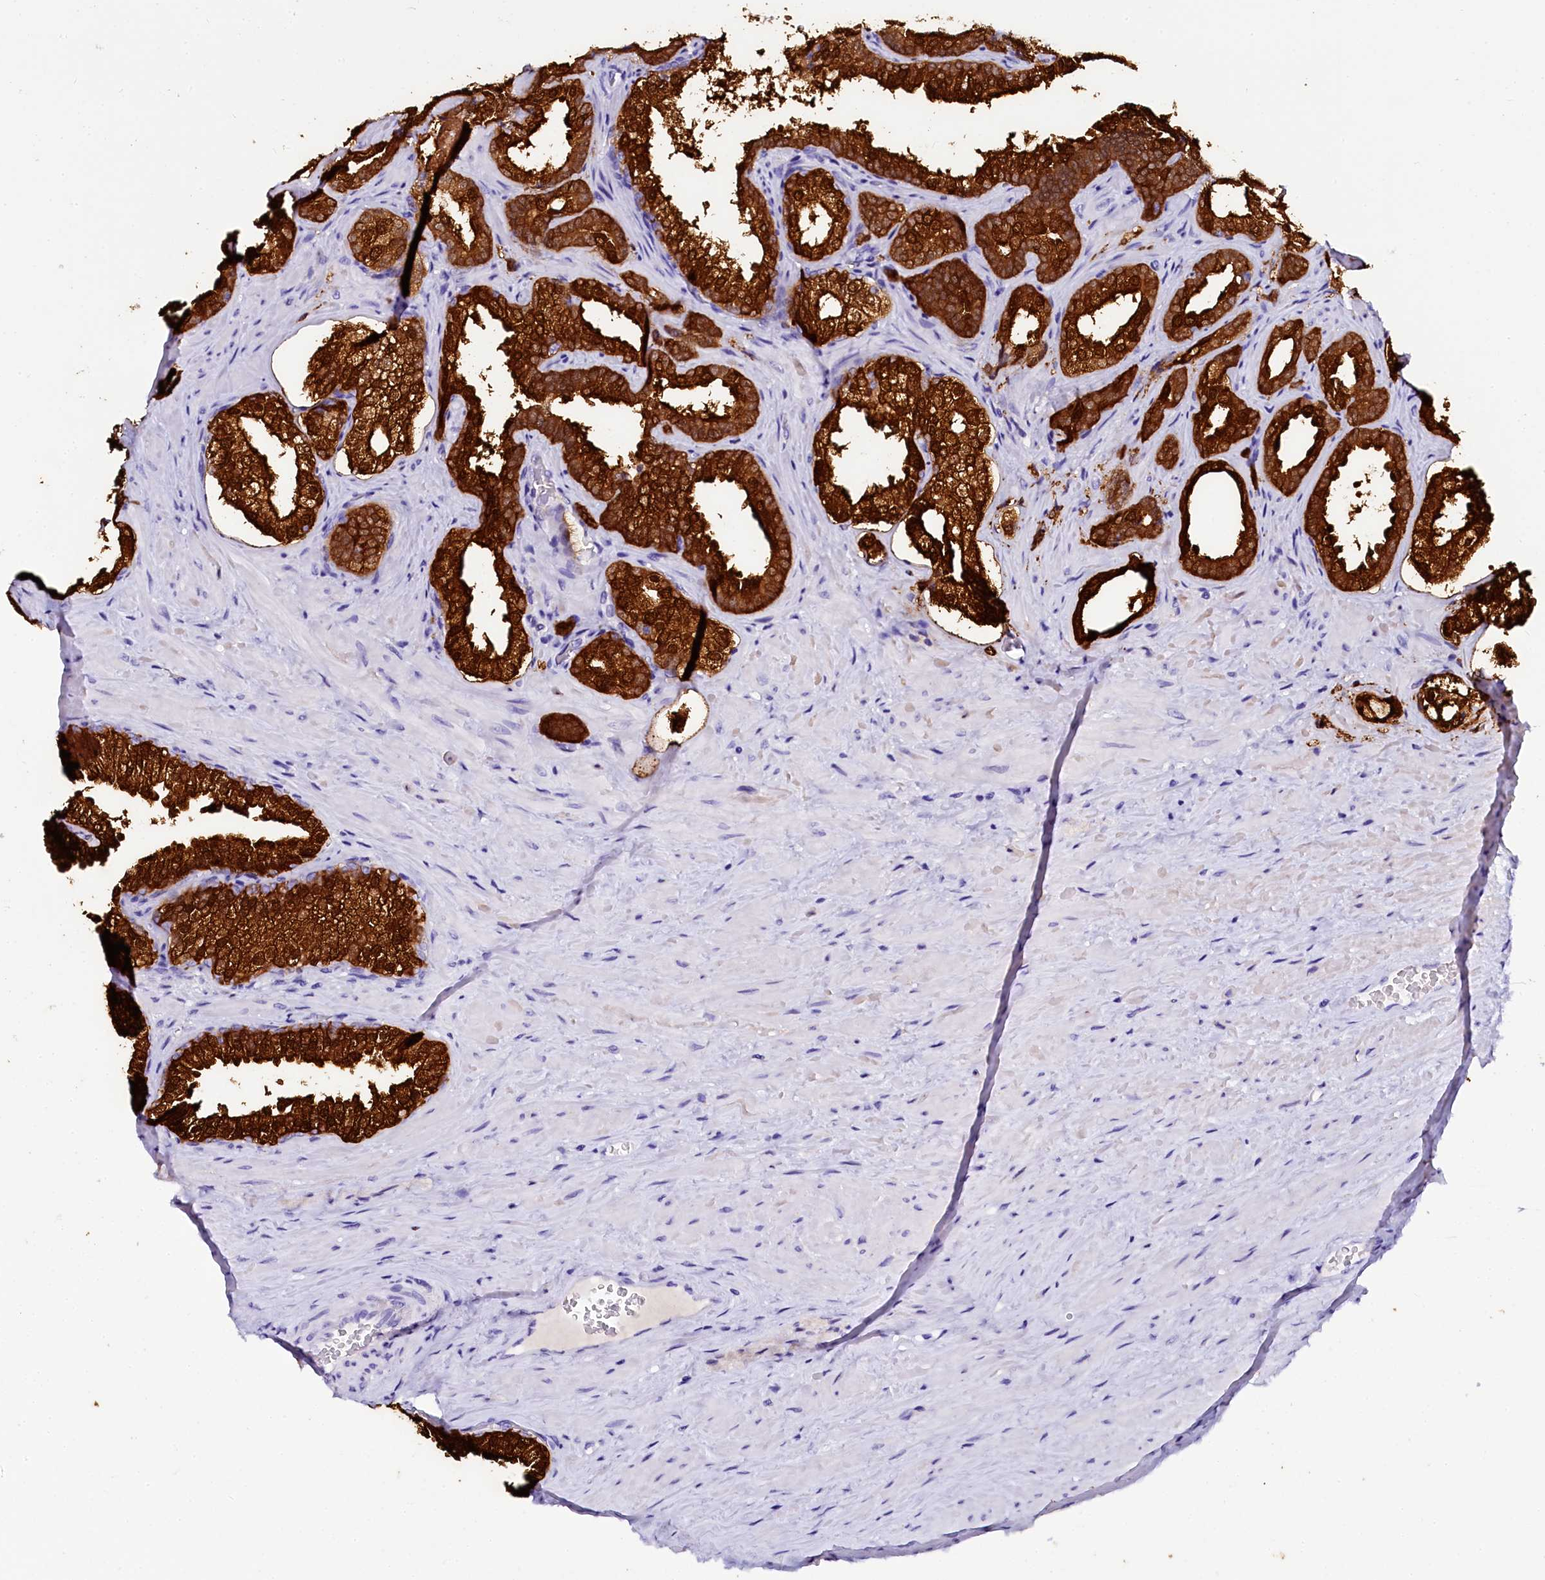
{"staining": {"intensity": "strong", "quantity": ">75%", "location": "cytoplasmic/membranous"}, "tissue": "prostate cancer", "cell_type": "Tumor cells", "image_type": "cancer", "snomed": [{"axis": "morphology", "description": "Adenocarcinoma, High grade"}, {"axis": "topography", "description": "Prostate"}], "caption": "This image demonstrates immunohistochemistry staining of human prostate cancer, with high strong cytoplasmic/membranous staining in about >75% of tumor cells.", "gene": "SORD", "patient": {"sex": "male", "age": 64}}